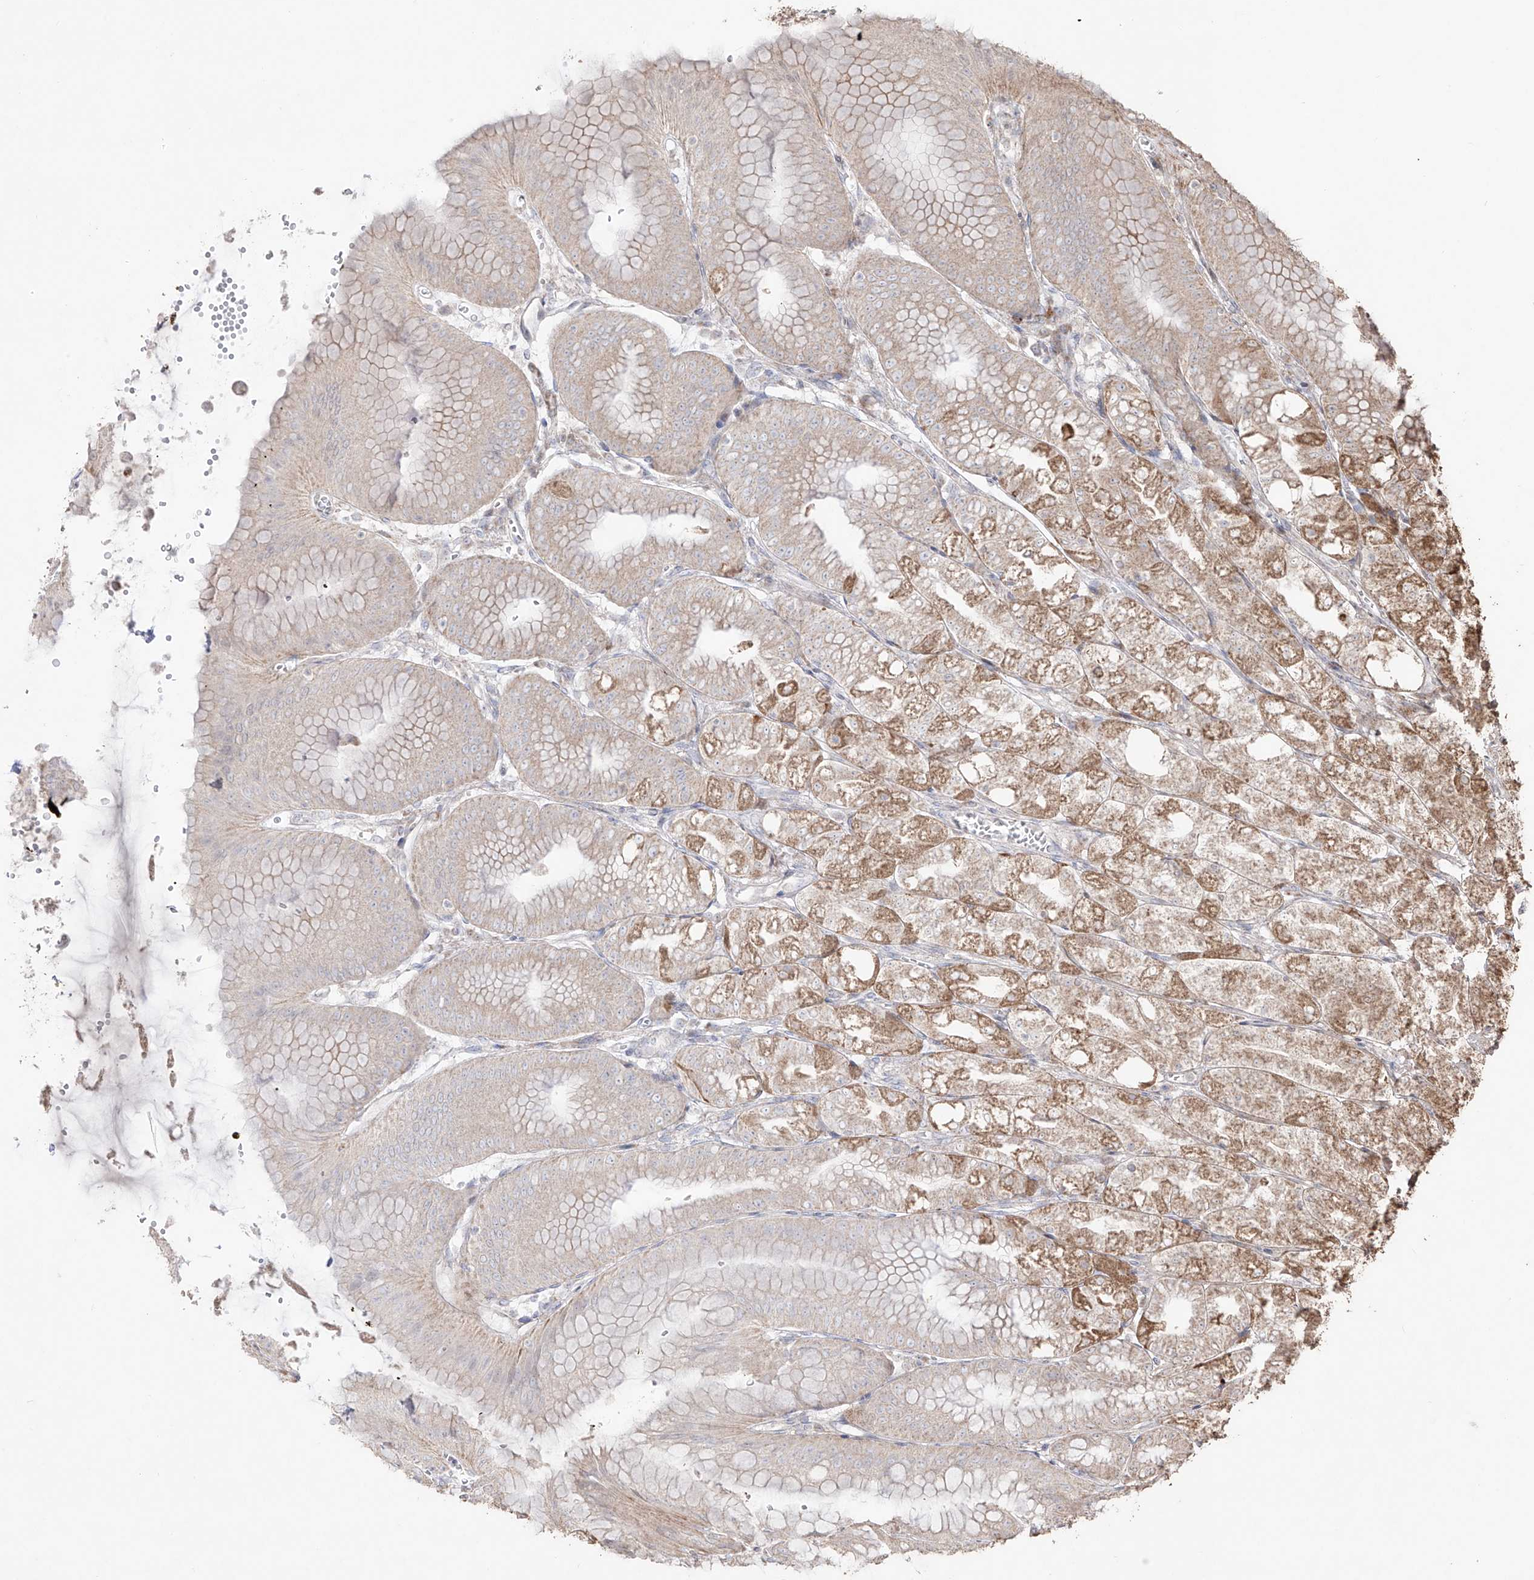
{"staining": {"intensity": "moderate", "quantity": ">75%", "location": "cytoplasmic/membranous"}, "tissue": "stomach", "cell_type": "Glandular cells", "image_type": "normal", "snomed": [{"axis": "morphology", "description": "Normal tissue, NOS"}, {"axis": "topography", "description": "Stomach, lower"}], "caption": "Immunohistochemistry image of benign human stomach stained for a protein (brown), which exhibits medium levels of moderate cytoplasmic/membranous staining in approximately >75% of glandular cells.", "gene": "YKT6", "patient": {"sex": "male", "age": 71}}